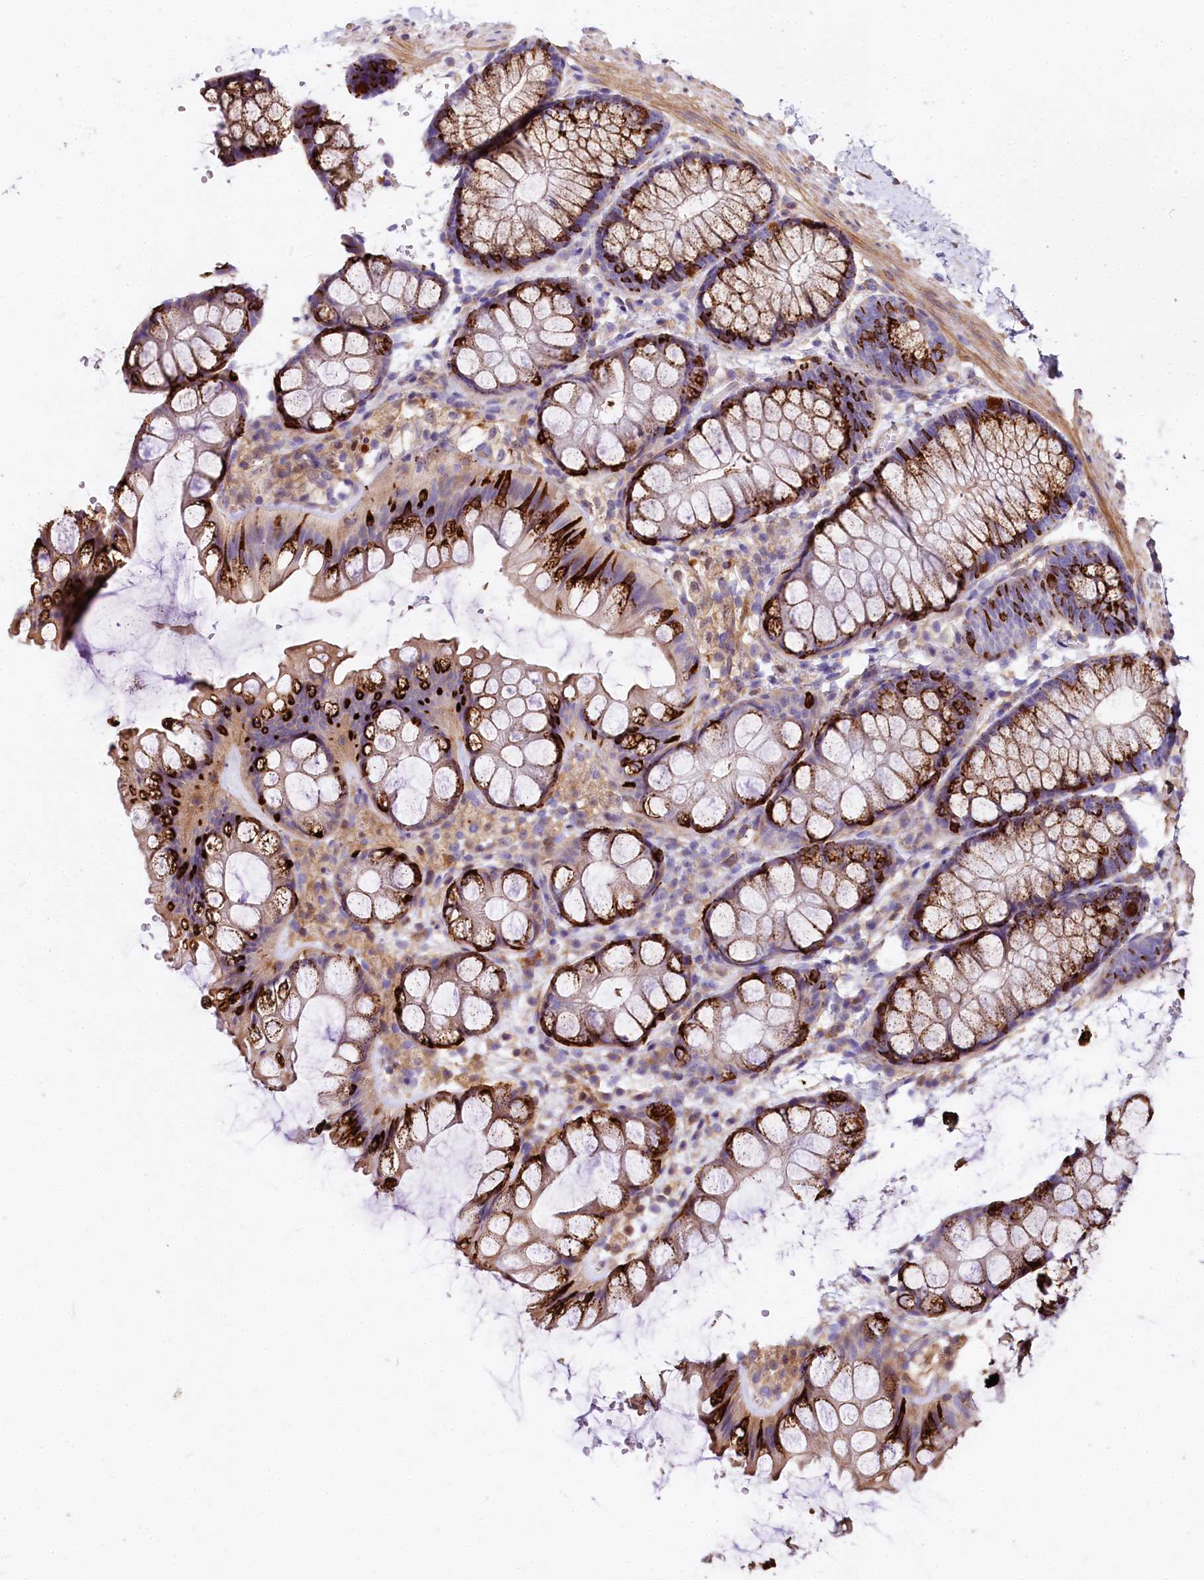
{"staining": {"intensity": "negative", "quantity": "none", "location": "none"}, "tissue": "colon", "cell_type": "Endothelial cells", "image_type": "normal", "snomed": [{"axis": "morphology", "description": "Normal tissue, NOS"}, {"axis": "topography", "description": "Colon"}], "caption": "IHC photomicrograph of normal colon: human colon stained with DAB reveals no significant protein expression in endothelial cells.", "gene": "FCHSD2", "patient": {"sex": "male", "age": 47}}